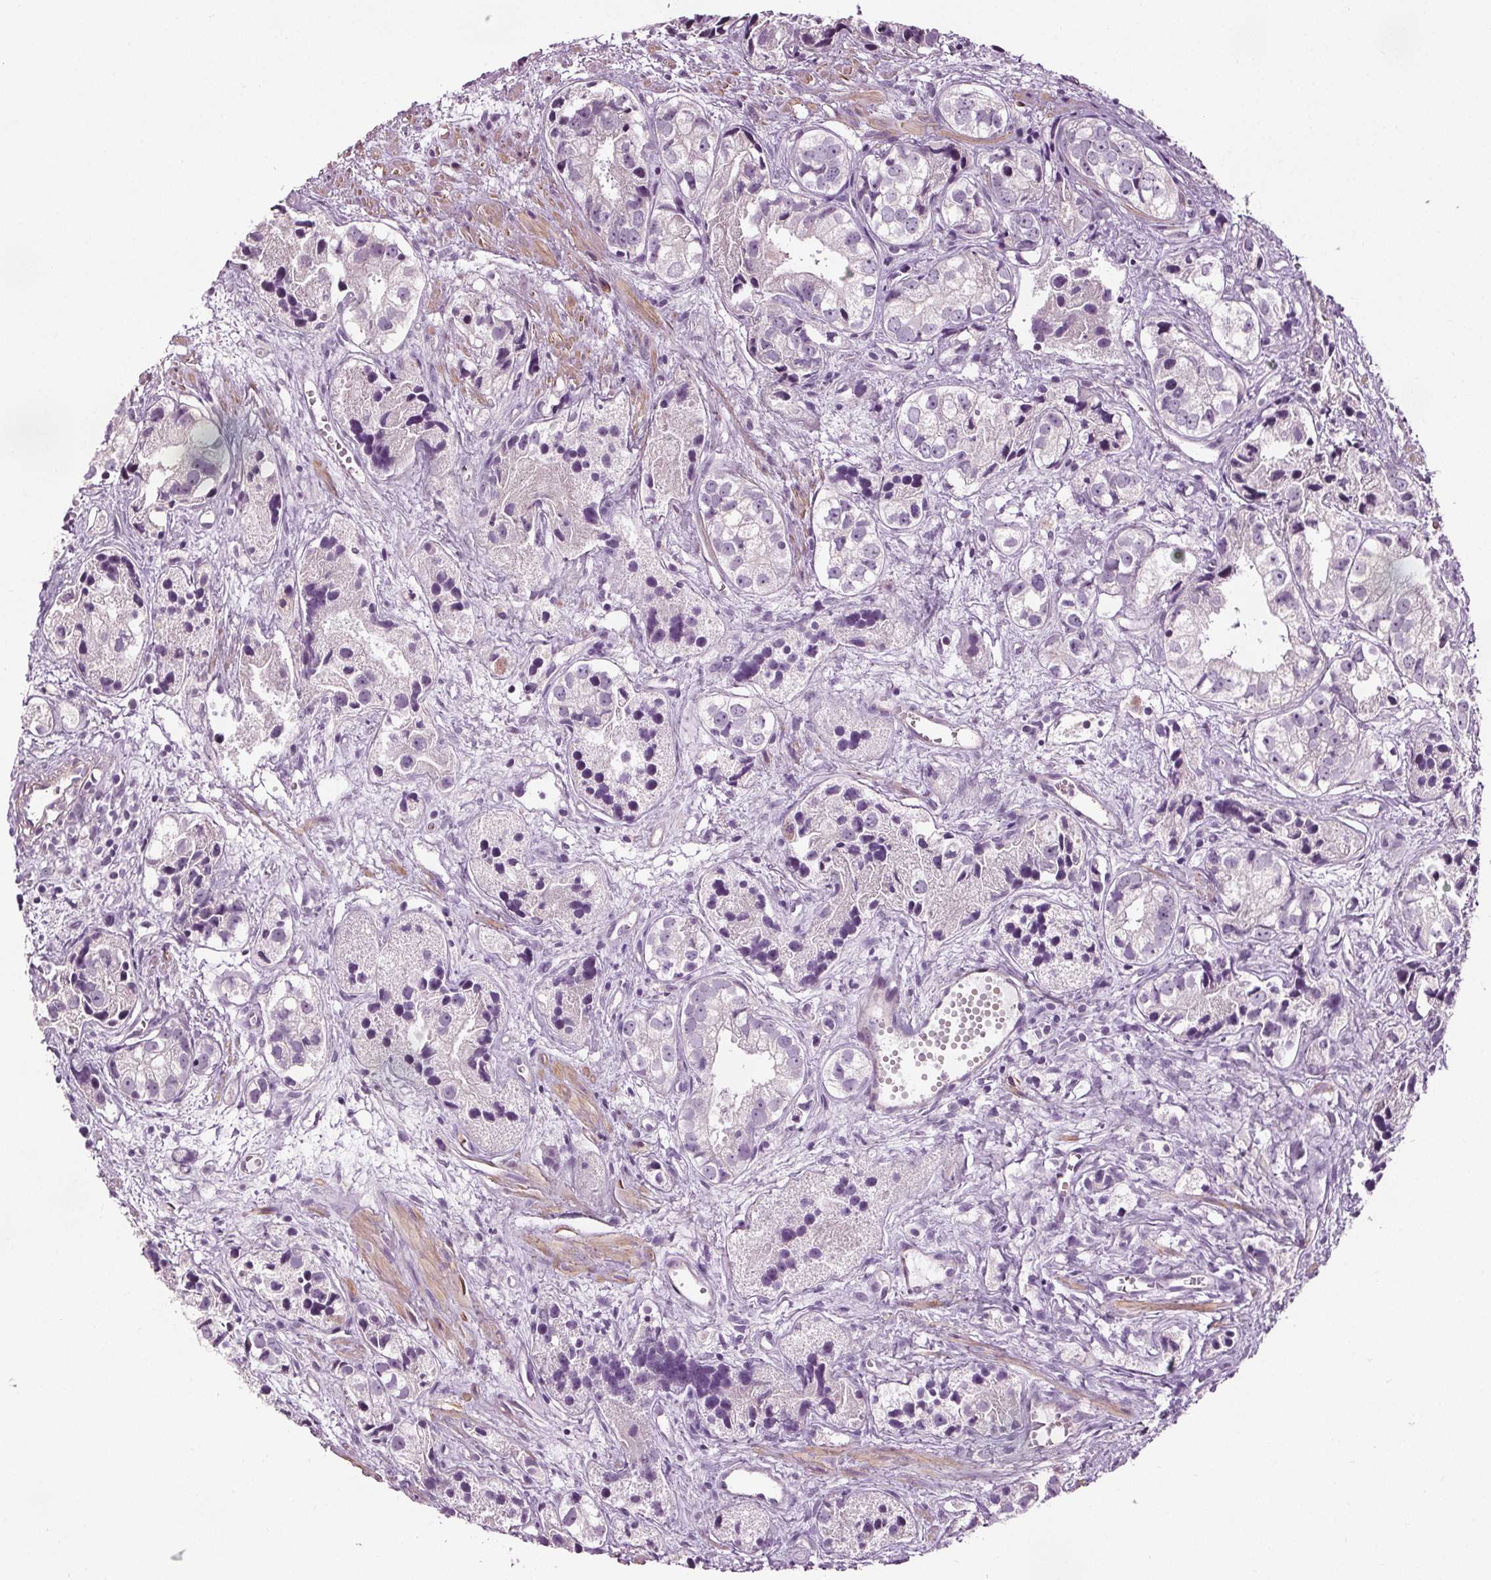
{"staining": {"intensity": "negative", "quantity": "none", "location": "none"}, "tissue": "prostate cancer", "cell_type": "Tumor cells", "image_type": "cancer", "snomed": [{"axis": "morphology", "description": "Adenocarcinoma, High grade"}, {"axis": "topography", "description": "Prostate"}], "caption": "IHC histopathology image of neoplastic tissue: prostate adenocarcinoma (high-grade) stained with DAB (3,3'-diaminobenzidine) exhibits no significant protein positivity in tumor cells.", "gene": "RASA1", "patient": {"sex": "male", "age": 68}}